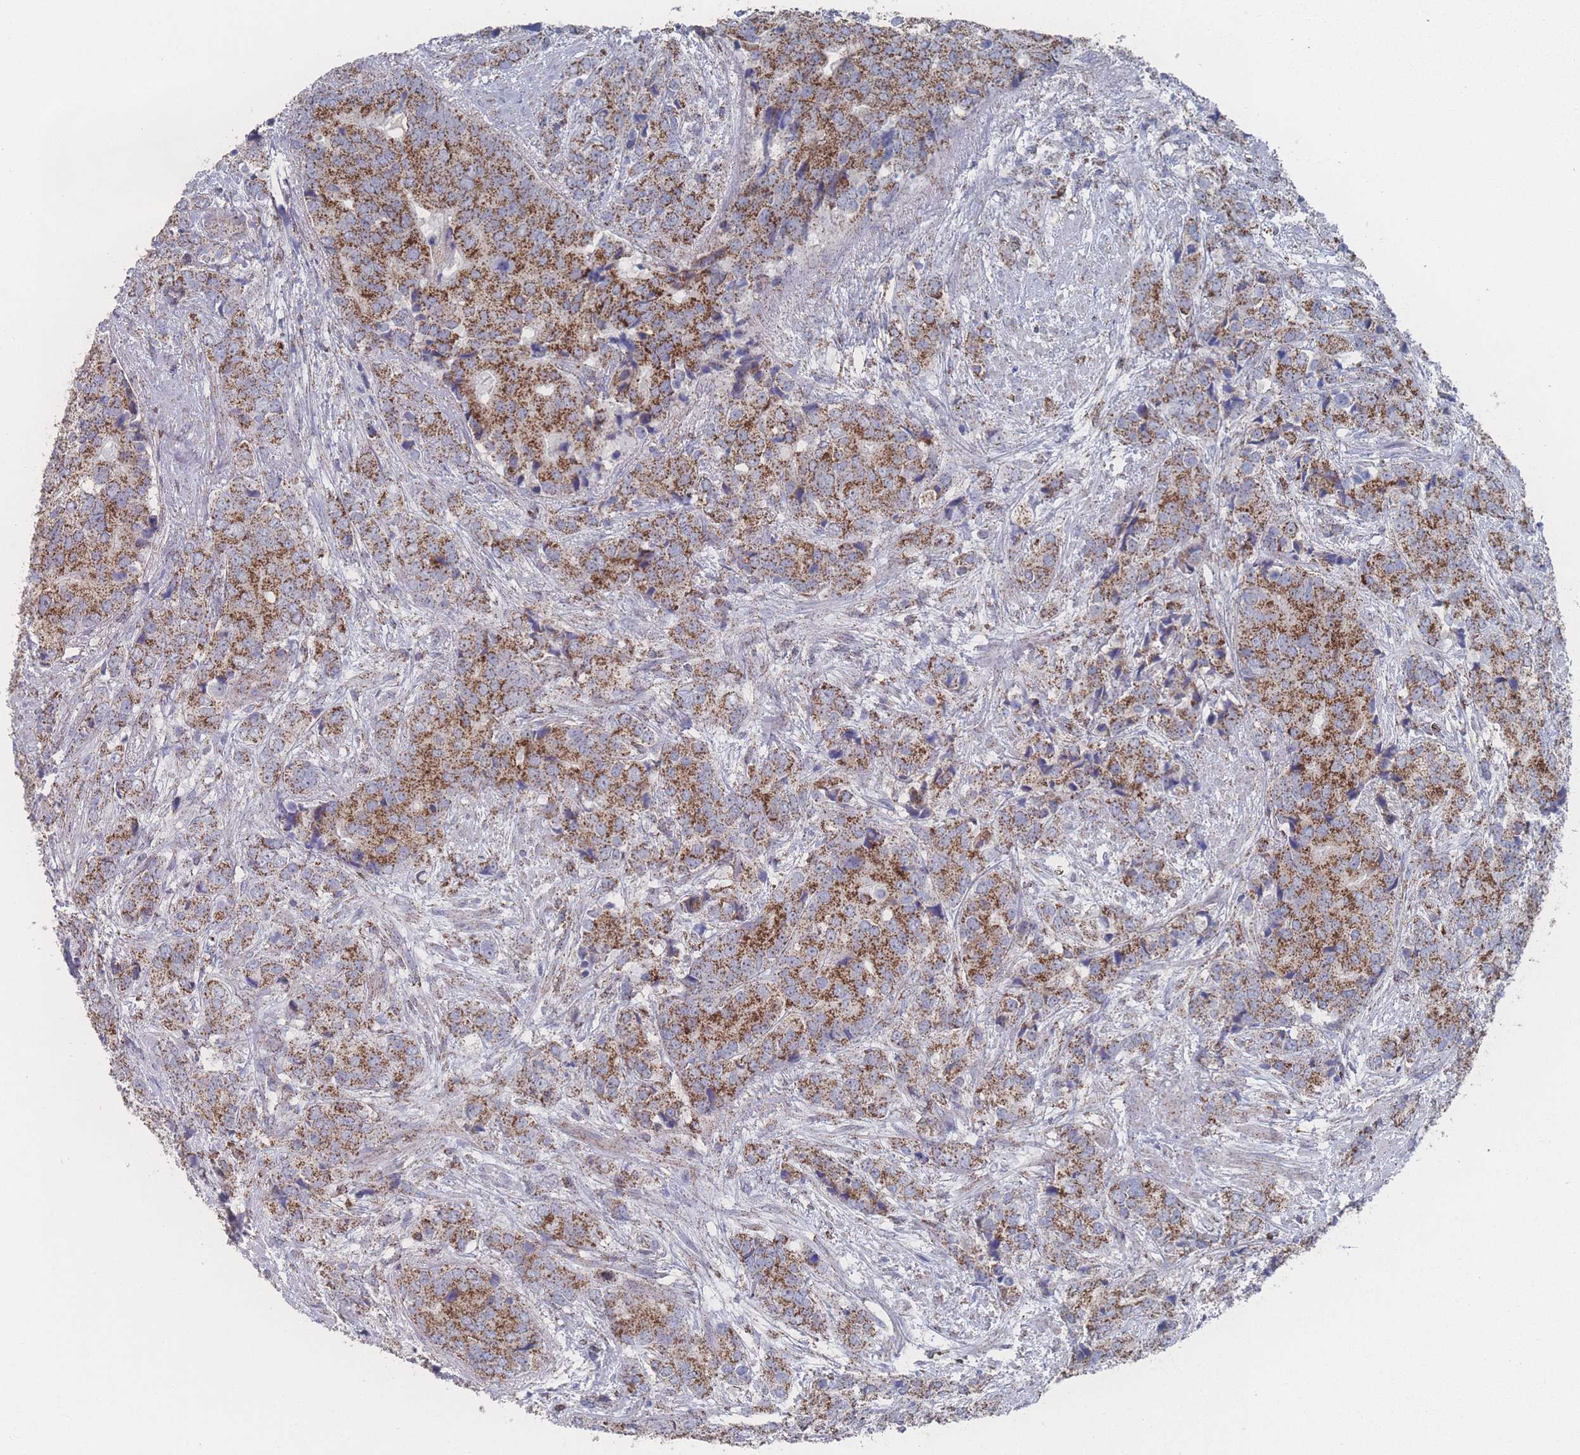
{"staining": {"intensity": "strong", "quantity": ">75%", "location": "cytoplasmic/membranous"}, "tissue": "prostate cancer", "cell_type": "Tumor cells", "image_type": "cancer", "snomed": [{"axis": "morphology", "description": "Adenocarcinoma, High grade"}, {"axis": "topography", "description": "Prostate"}], "caption": "Immunohistochemical staining of high-grade adenocarcinoma (prostate) displays high levels of strong cytoplasmic/membranous expression in about >75% of tumor cells. The staining was performed using DAB to visualize the protein expression in brown, while the nuclei were stained in blue with hematoxylin (Magnification: 20x).", "gene": "PEX14", "patient": {"sex": "male", "age": 62}}